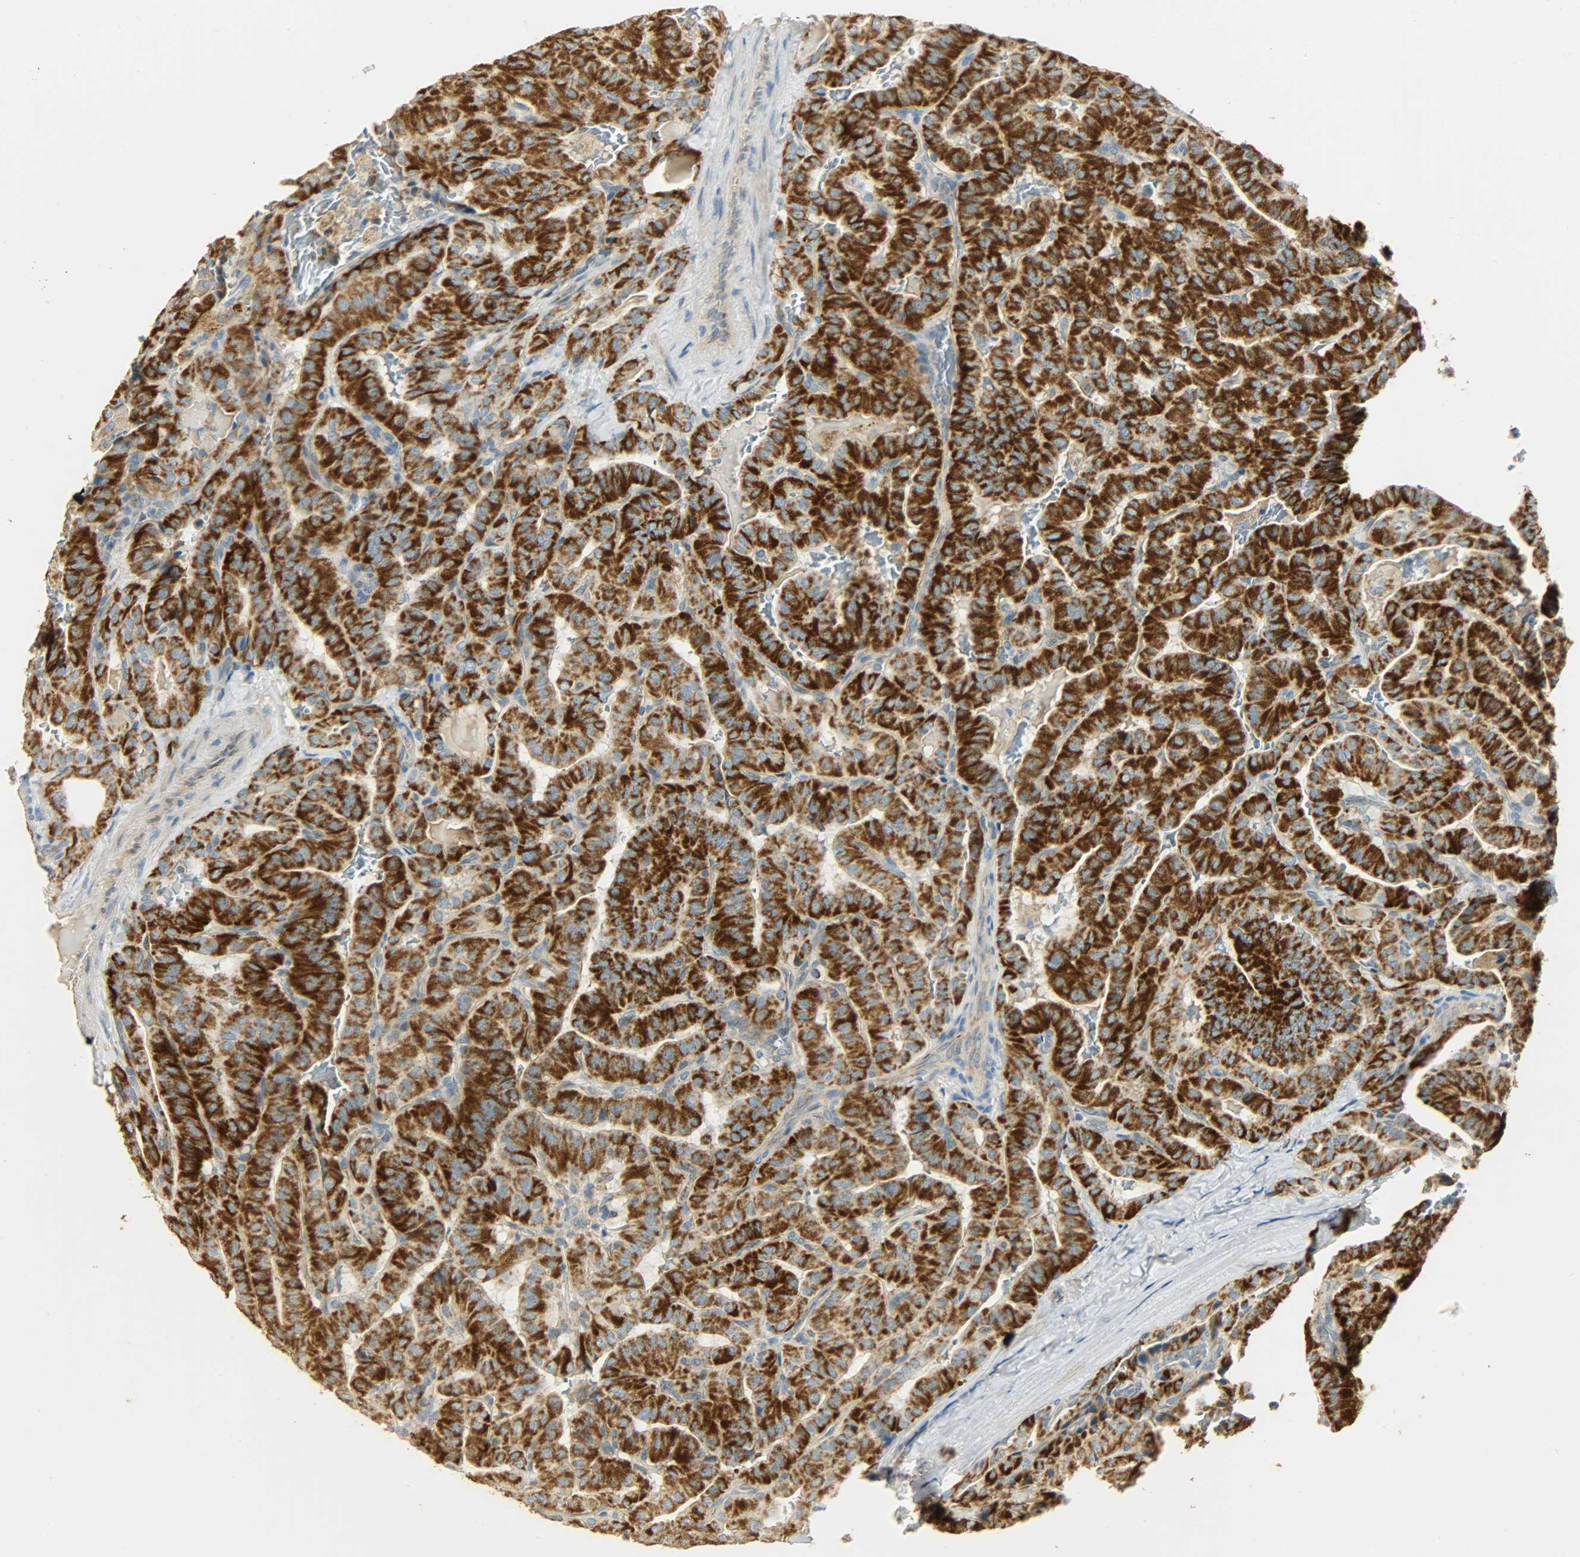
{"staining": {"intensity": "strong", "quantity": ">75%", "location": "cytoplasmic/membranous"}, "tissue": "thyroid cancer", "cell_type": "Tumor cells", "image_type": "cancer", "snomed": [{"axis": "morphology", "description": "Papillary adenocarcinoma, NOS"}, {"axis": "topography", "description": "Thyroid gland"}], "caption": "Thyroid papillary adenocarcinoma was stained to show a protein in brown. There is high levels of strong cytoplasmic/membranous expression in about >75% of tumor cells.", "gene": "NNT", "patient": {"sex": "male", "age": 77}}